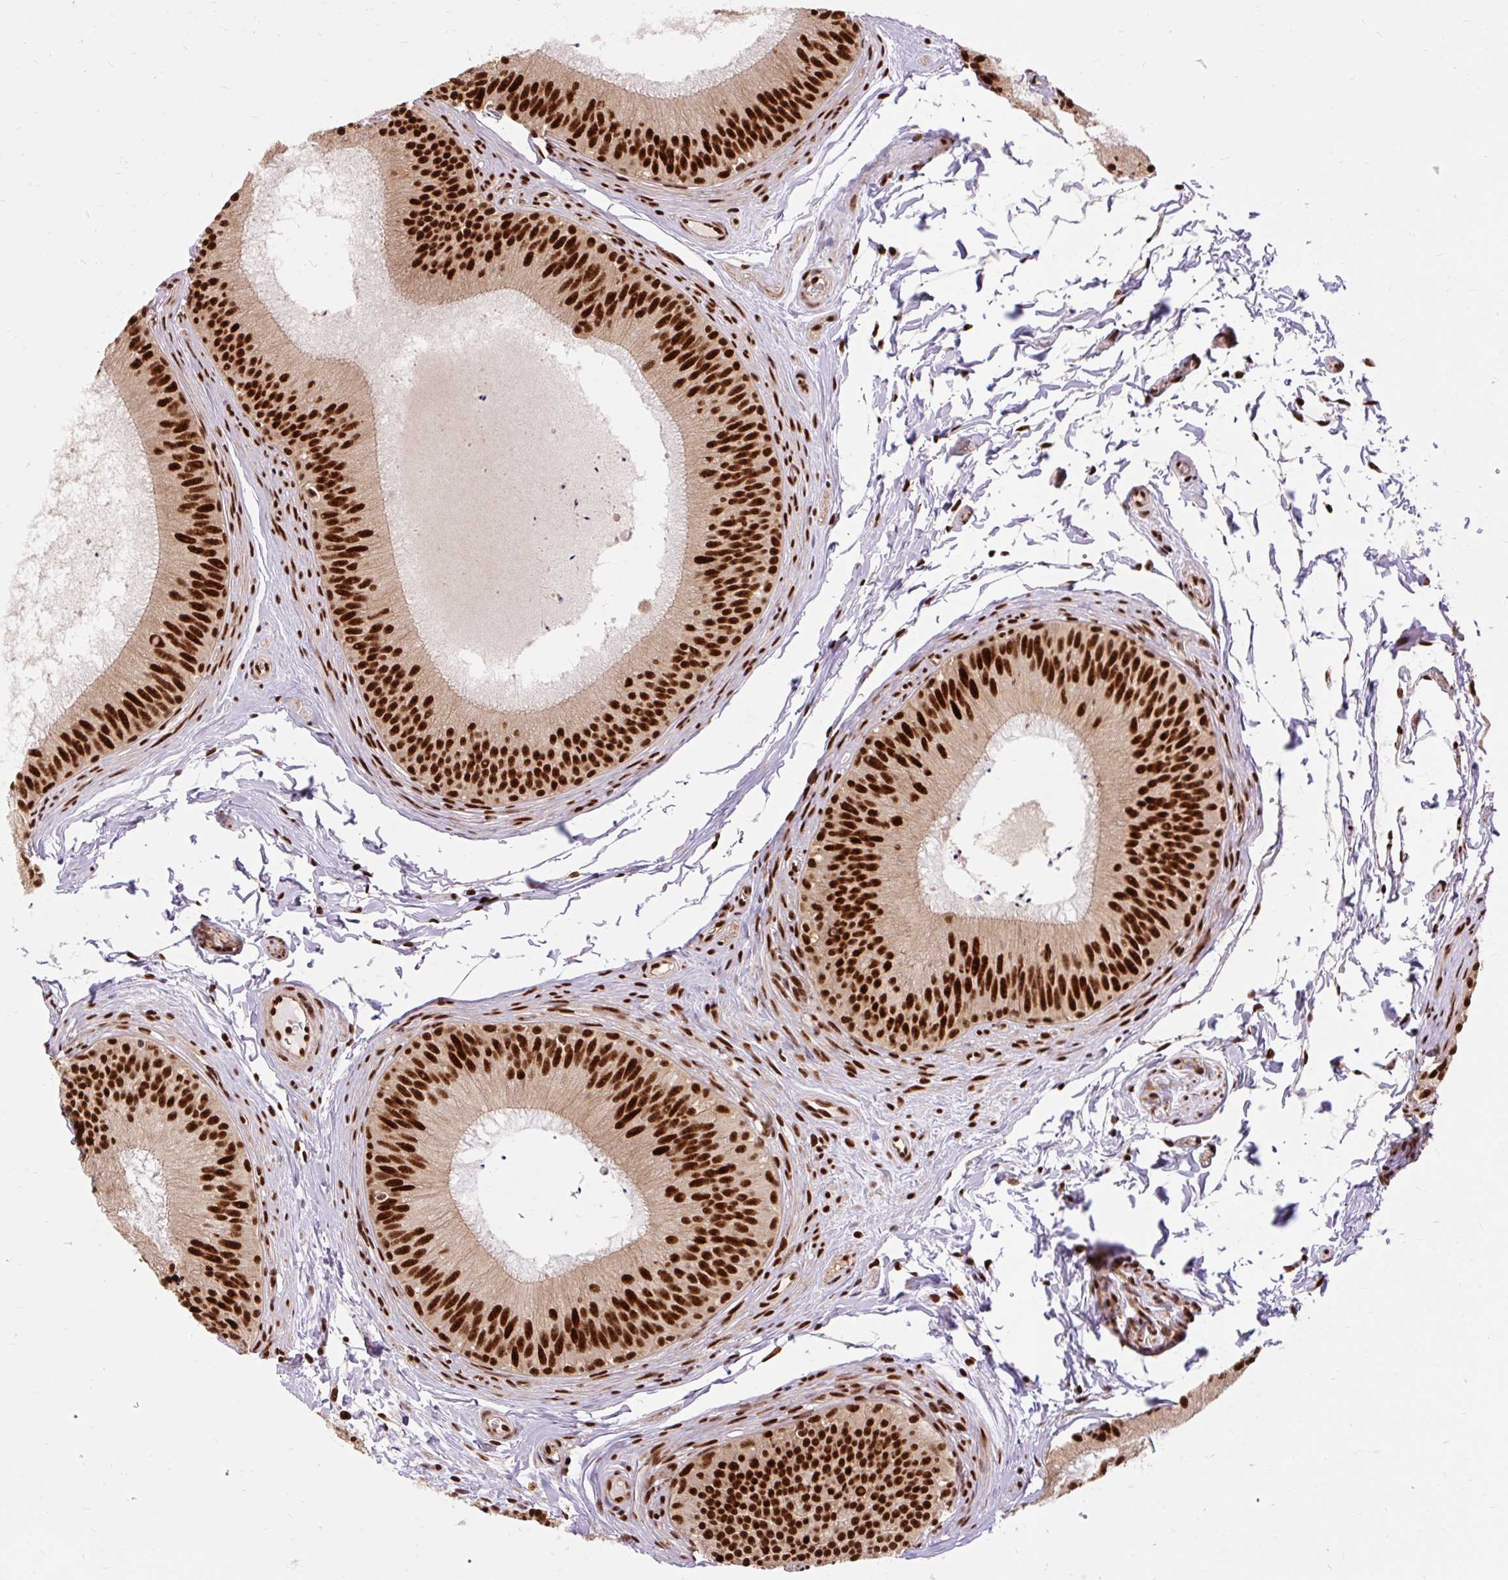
{"staining": {"intensity": "strong", "quantity": ">75%", "location": "nuclear"}, "tissue": "epididymis", "cell_type": "Glandular cells", "image_type": "normal", "snomed": [{"axis": "morphology", "description": "Normal tissue, NOS"}, {"axis": "topography", "description": "Epididymis"}], "caption": "Strong nuclear staining is appreciated in about >75% of glandular cells in benign epididymis. Using DAB (brown) and hematoxylin (blue) stains, captured at high magnification using brightfield microscopy.", "gene": "MECOM", "patient": {"sex": "male", "age": 24}}